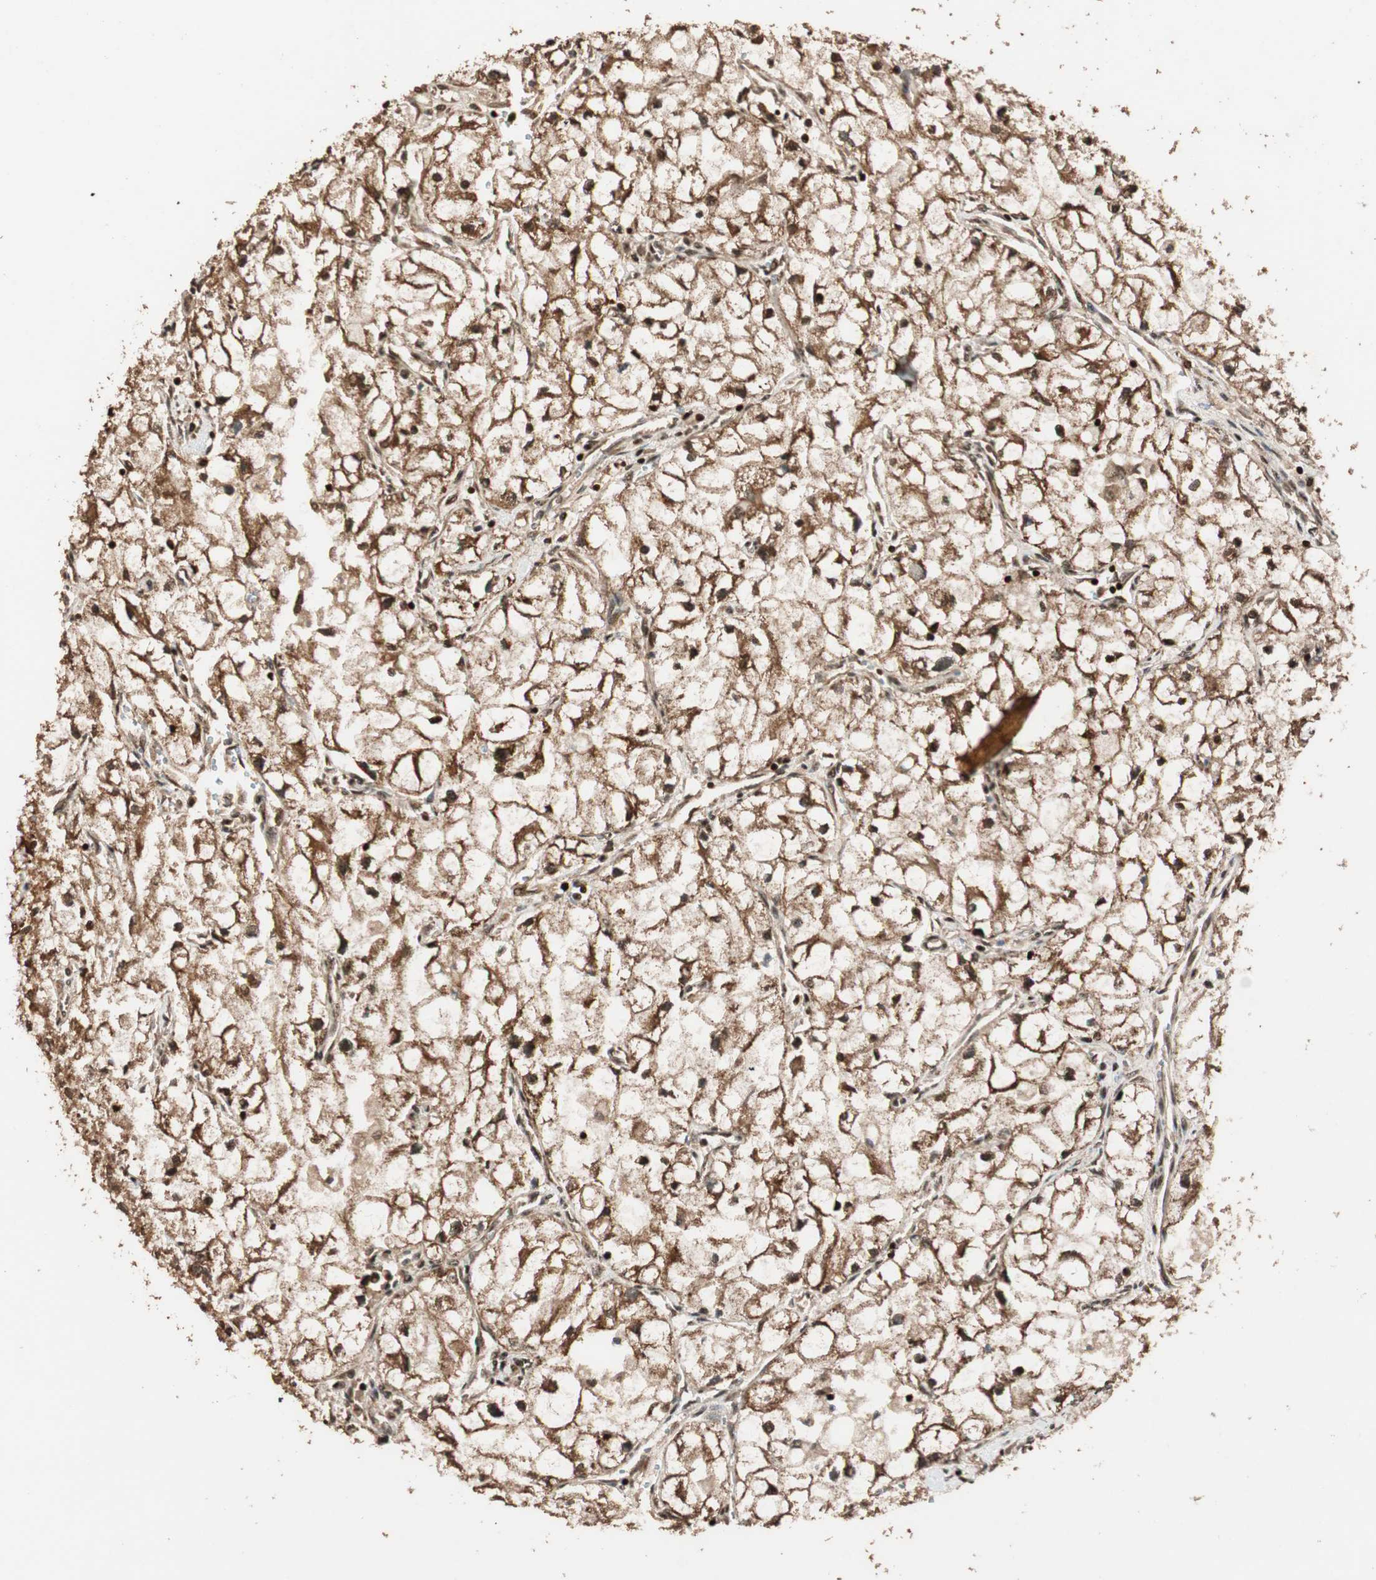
{"staining": {"intensity": "strong", "quantity": ">75%", "location": "cytoplasmic/membranous,nuclear"}, "tissue": "renal cancer", "cell_type": "Tumor cells", "image_type": "cancer", "snomed": [{"axis": "morphology", "description": "Adenocarcinoma, NOS"}, {"axis": "topography", "description": "Kidney"}], "caption": "About >75% of tumor cells in renal cancer display strong cytoplasmic/membranous and nuclear protein staining as visualized by brown immunohistochemical staining.", "gene": "ALKBH5", "patient": {"sex": "female", "age": 70}}